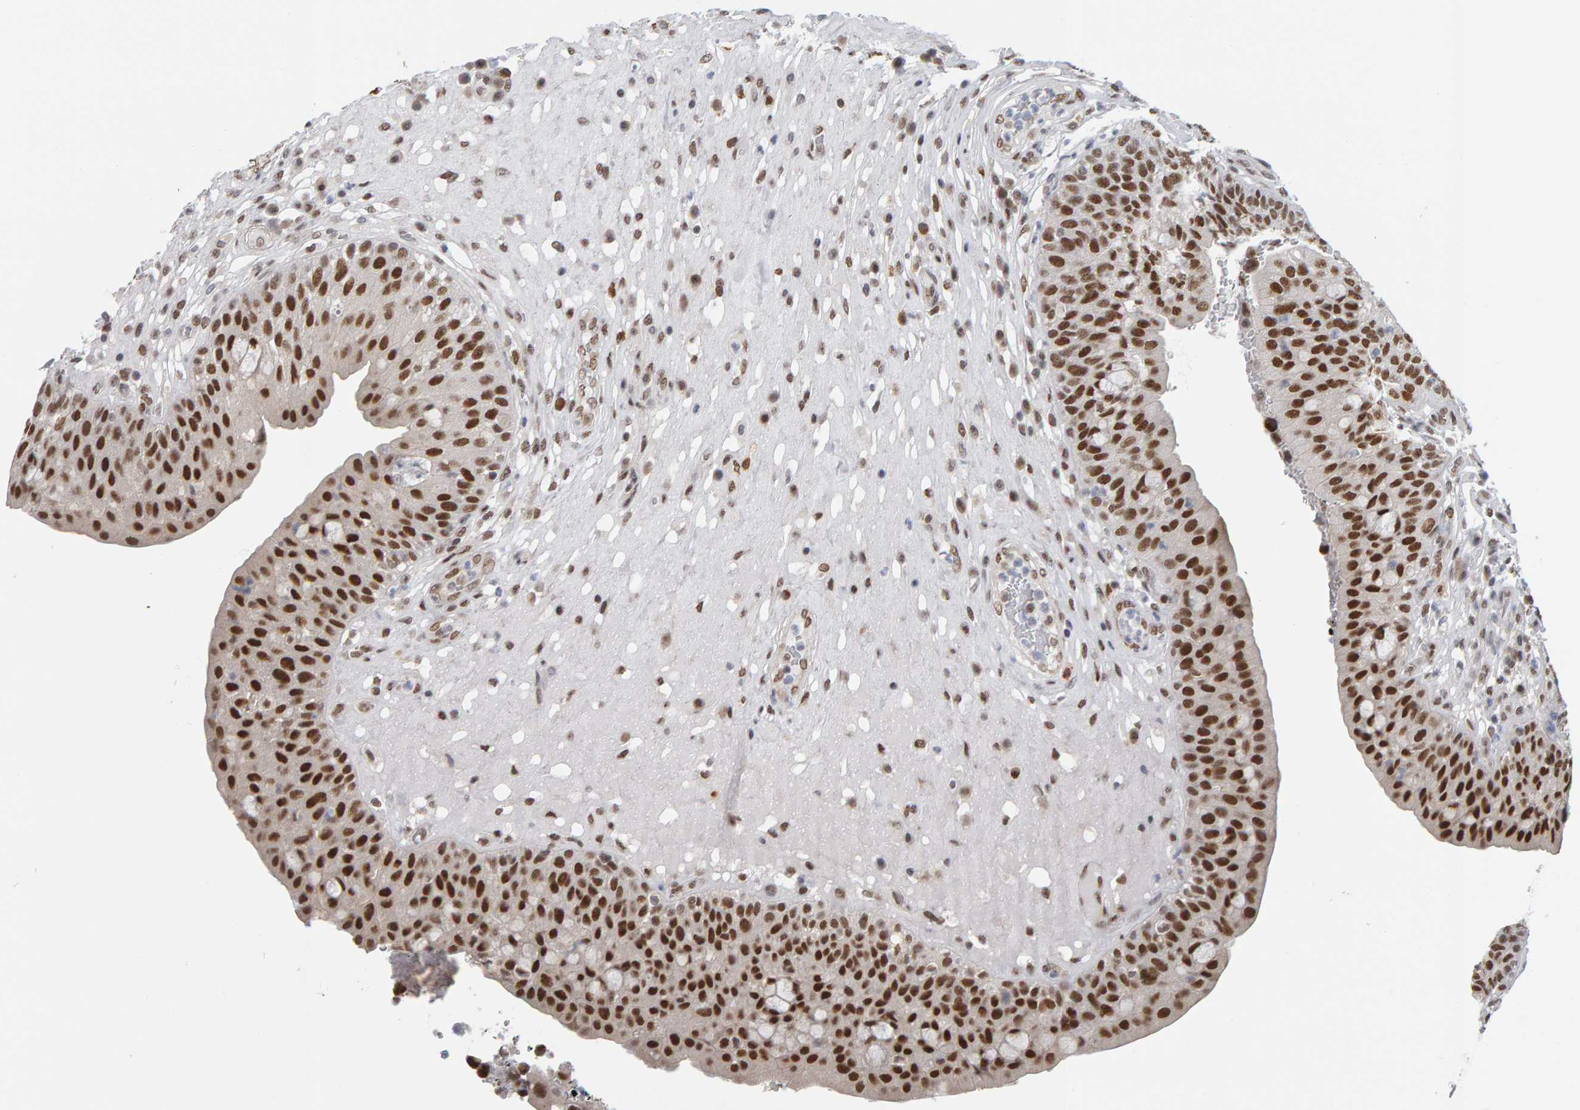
{"staining": {"intensity": "strong", "quantity": ">75%", "location": "nuclear"}, "tissue": "urinary bladder", "cell_type": "Urothelial cells", "image_type": "normal", "snomed": [{"axis": "morphology", "description": "Normal tissue, NOS"}, {"axis": "topography", "description": "Urinary bladder"}], "caption": "A high amount of strong nuclear staining is present in approximately >75% of urothelial cells in unremarkable urinary bladder.", "gene": "ATF7IP", "patient": {"sex": "female", "age": 62}}